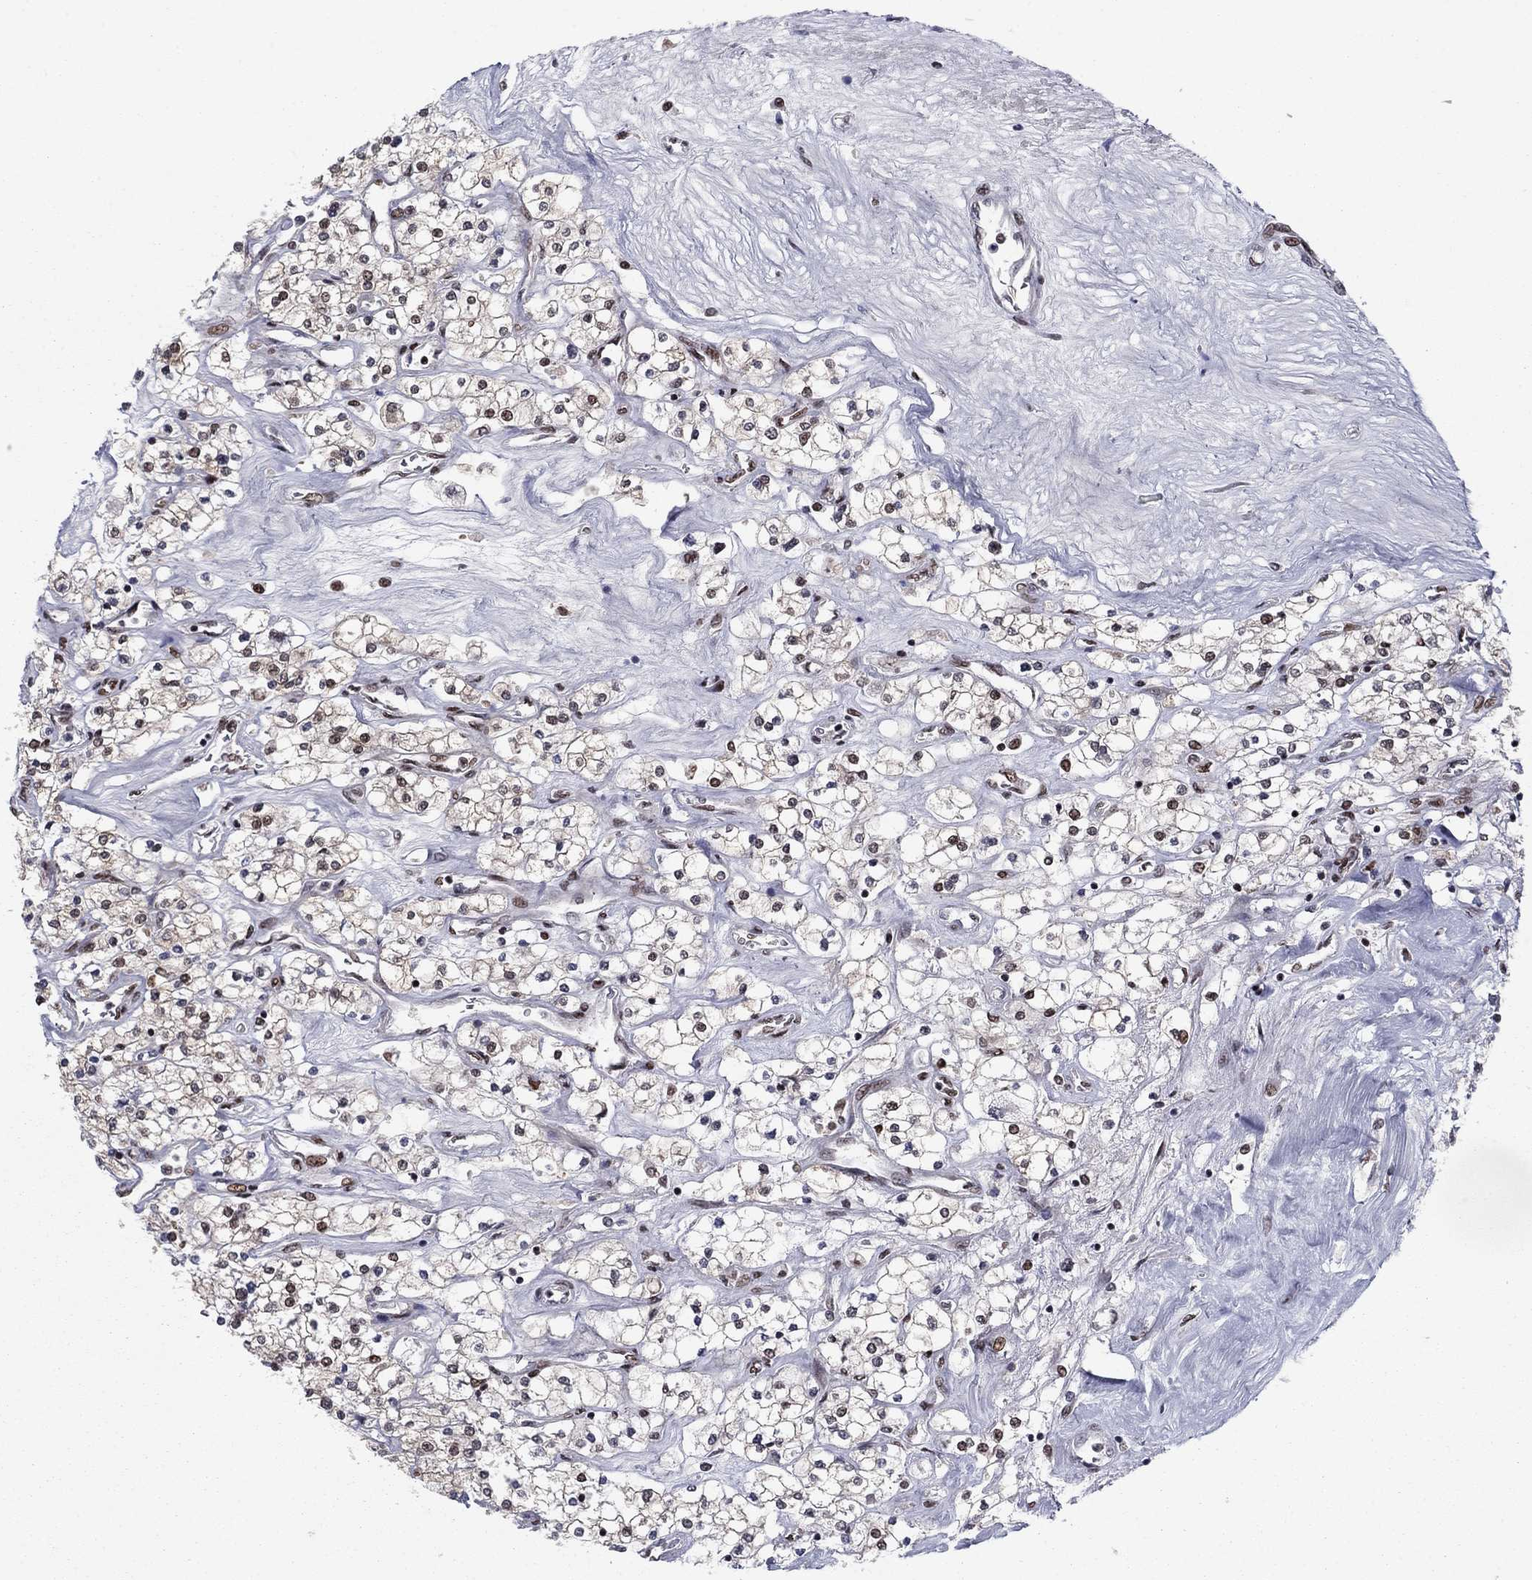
{"staining": {"intensity": "moderate", "quantity": "<25%", "location": "nuclear"}, "tissue": "renal cancer", "cell_type": "Tumor cells", "image_type": "cancer", "snomed": [{"axis": "morphology", "description": "Adenocarcinoma, NOS"}, {"axis": "topography", "description": "Kidney"}], "caption": "Tumor cells show low levels of moderate nuclear positivity in approximately <25% of cells in human renal cancer.", "gene": "USP54", "patient": {"sex": "male", "age": 80}}